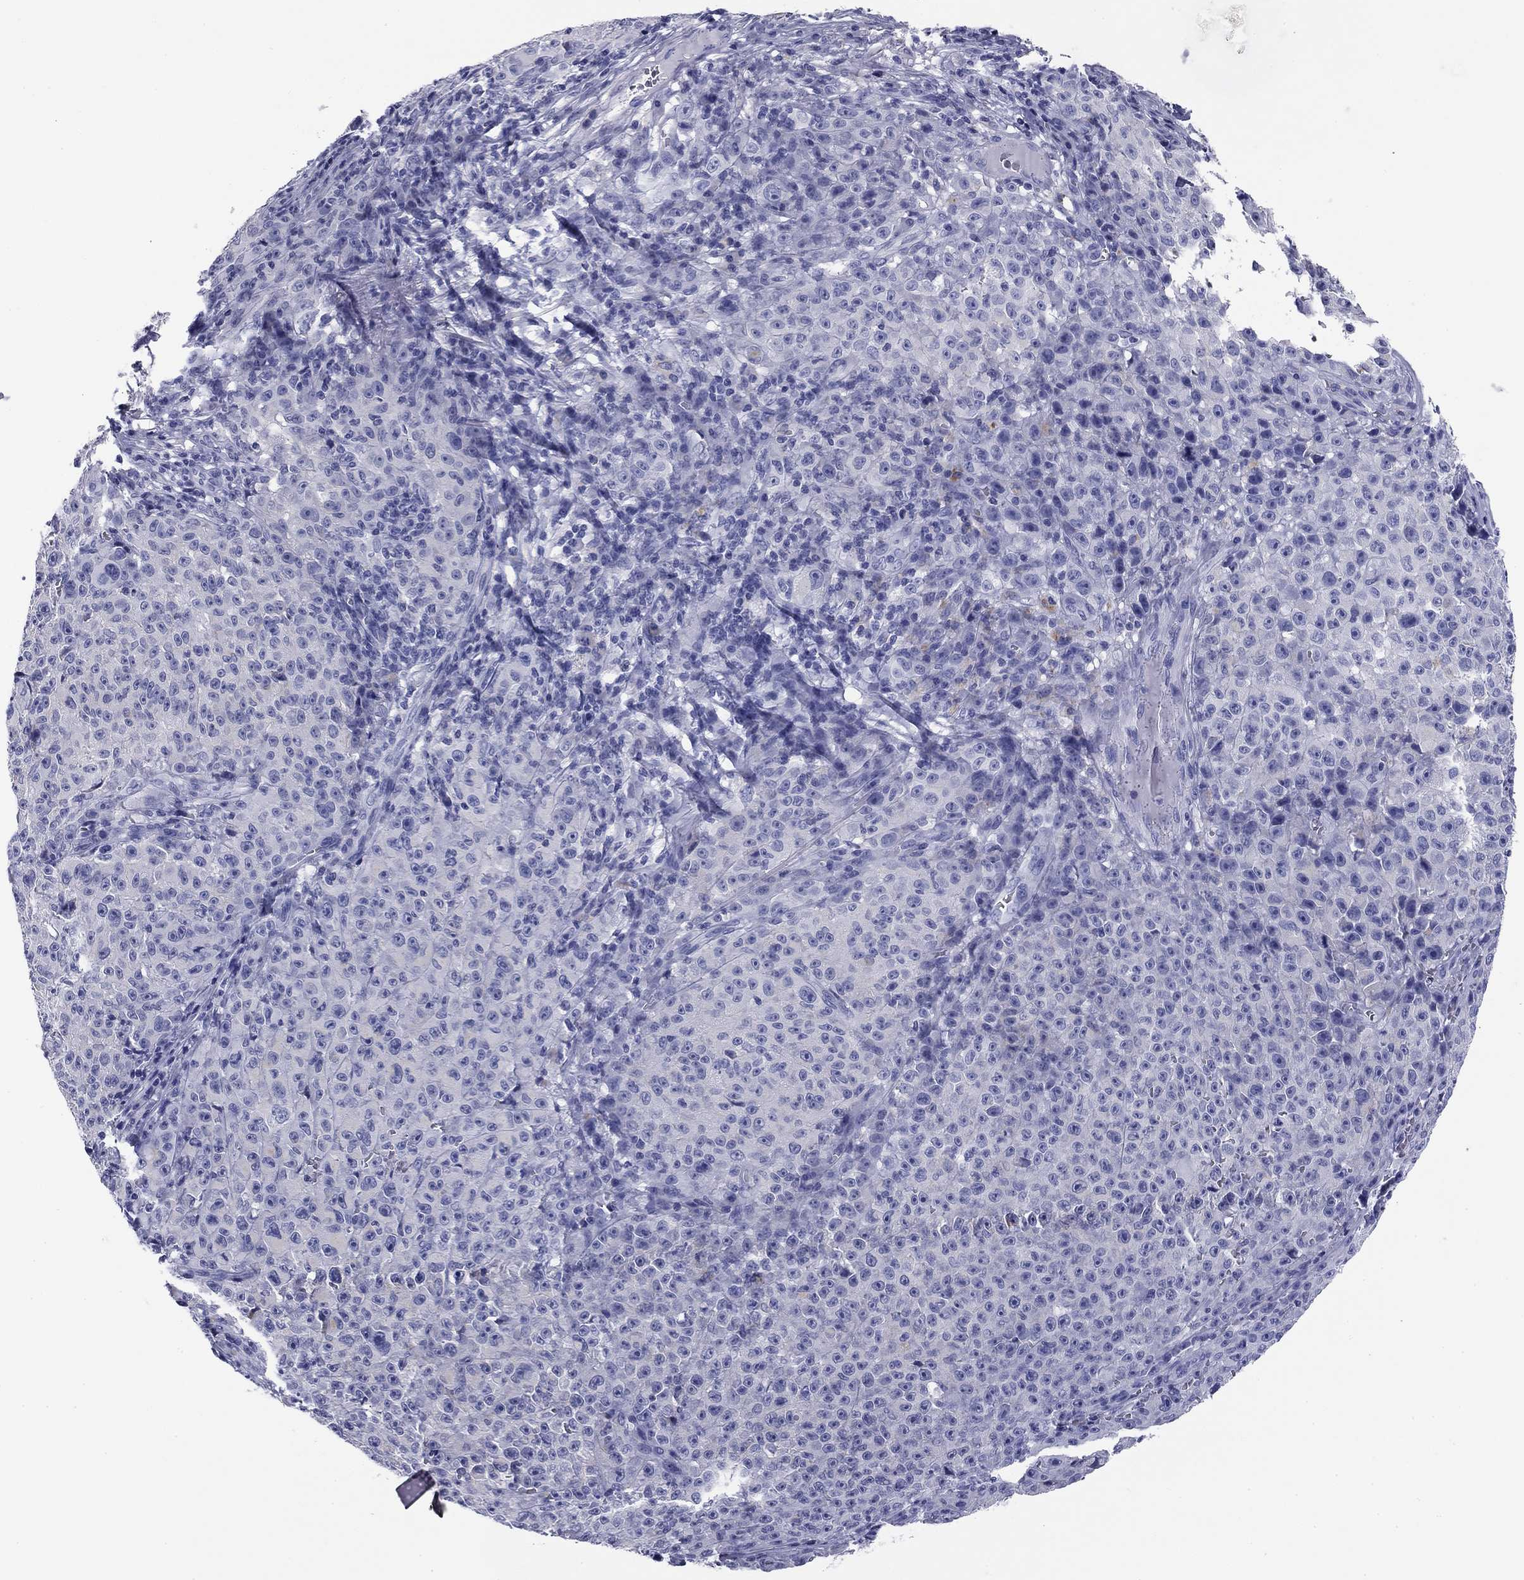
{"staining": {"intensity": "negative", "quantity": "none", "location": "none"}, "tissue": "melanoma", "cell_type": "Tumor cells", "image_type": "cancer", "snomed": [{"axis": "morphology", "description": "Malignant melanoma, NOS"}, {"axis": "topography", "description": "Skin"}], "caption": "There is no significant expression in tumor cells of melanoma. (Brightfield microscopy of DAB (3,3'-diaminobenzidine) immunohistochemistry (IHC) at high magnification).", "gene": "ABCC2", "patient": {"sex": "female", "age": 82}}